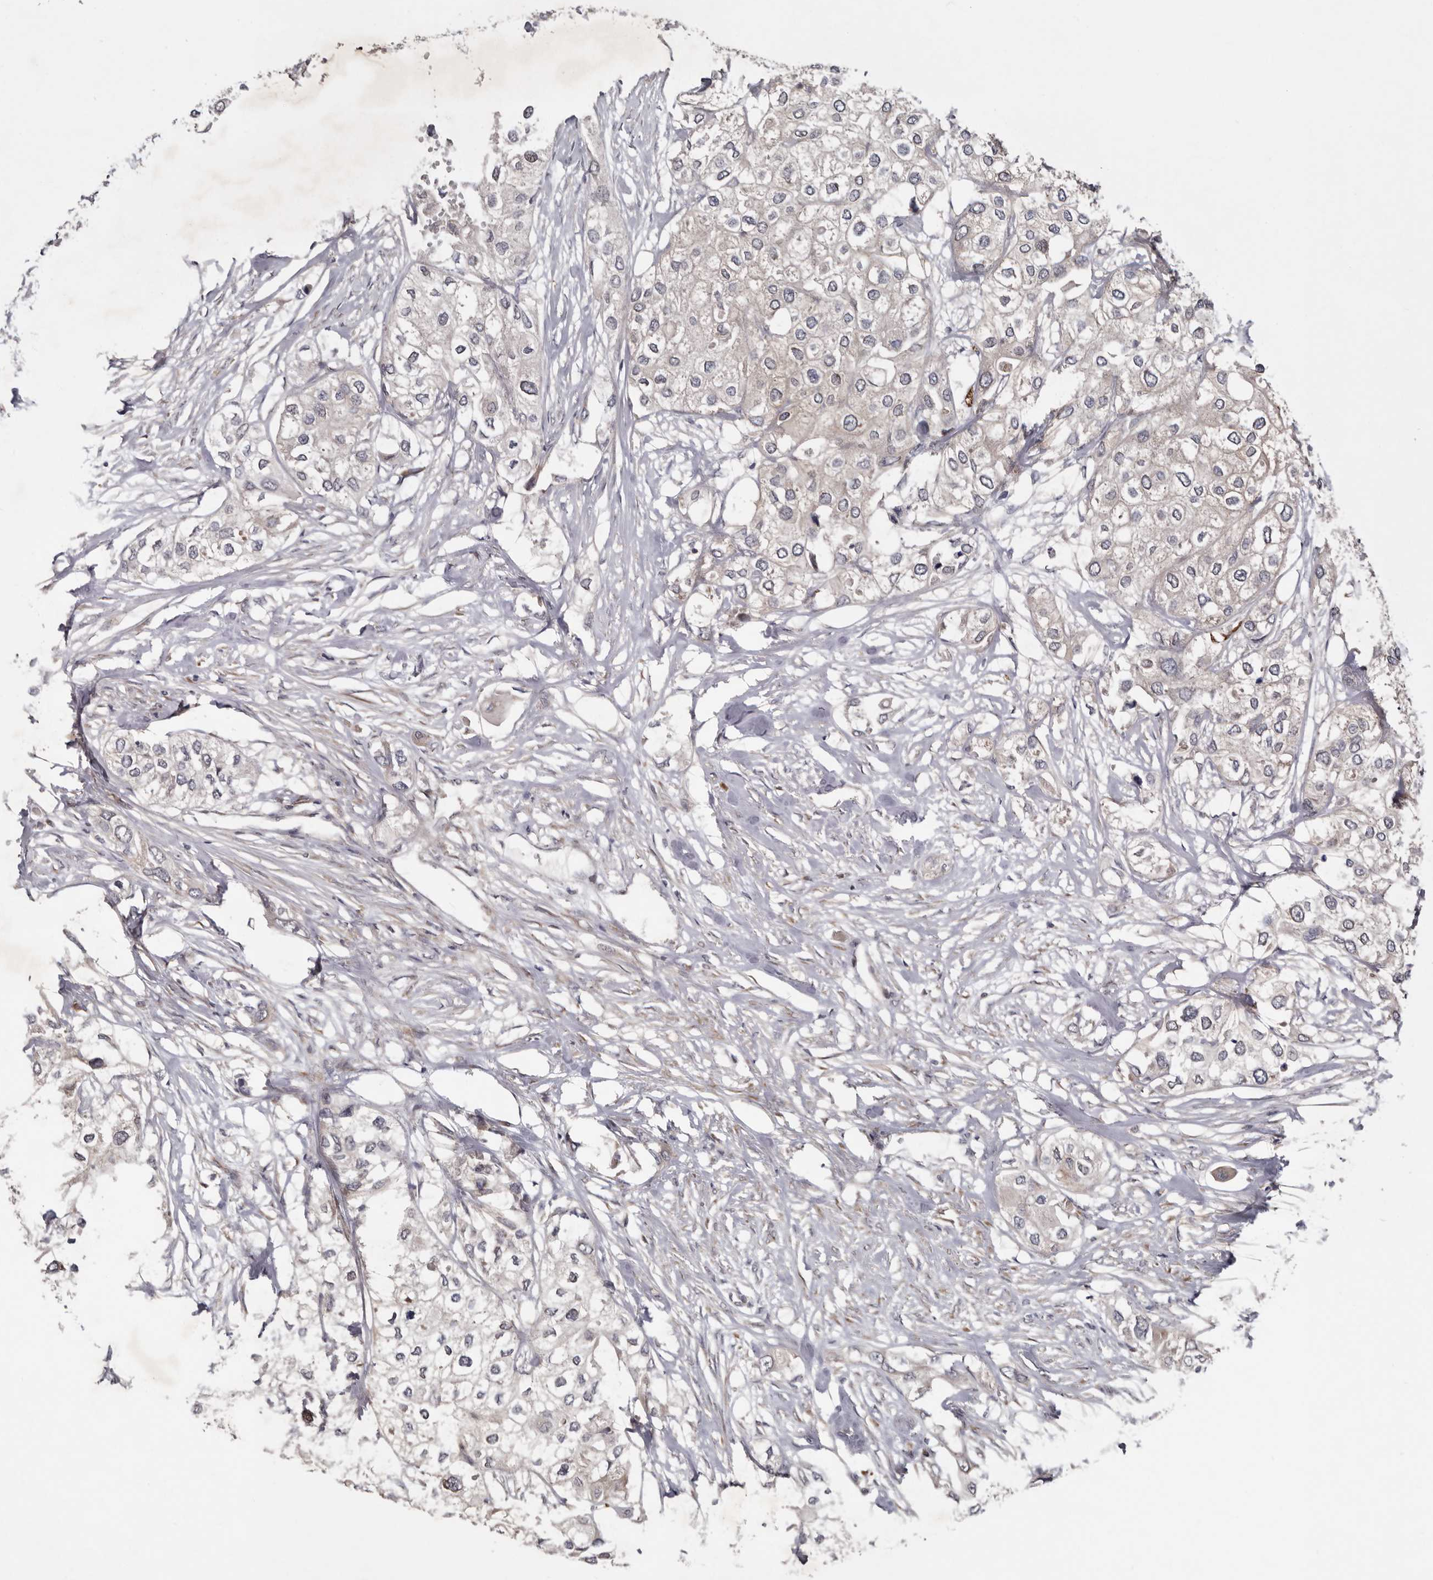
{"staining": {"intensity": "negative", "quantity": "none", "location": "none"}, "tissue": "urothelial cancer", "cell_type": "Tumor cells", "image_type": "cancer", "snomed": [{"axis": "morphology", "description": "Urothelial carcinoma, High grade"}, {"axis": "topography", "description": "Urinary bladder"}], "caption": "This is a photomicrograph of immunohistochemistry staining of urothelial cancer, which shows no expression in tumor cells. (Brightfield microscopy of DAB (3,3'-diaminobenzidine) IHC at high magnification).", "gene": "CHML", "patient": {"sex": "male", "age": 64}}